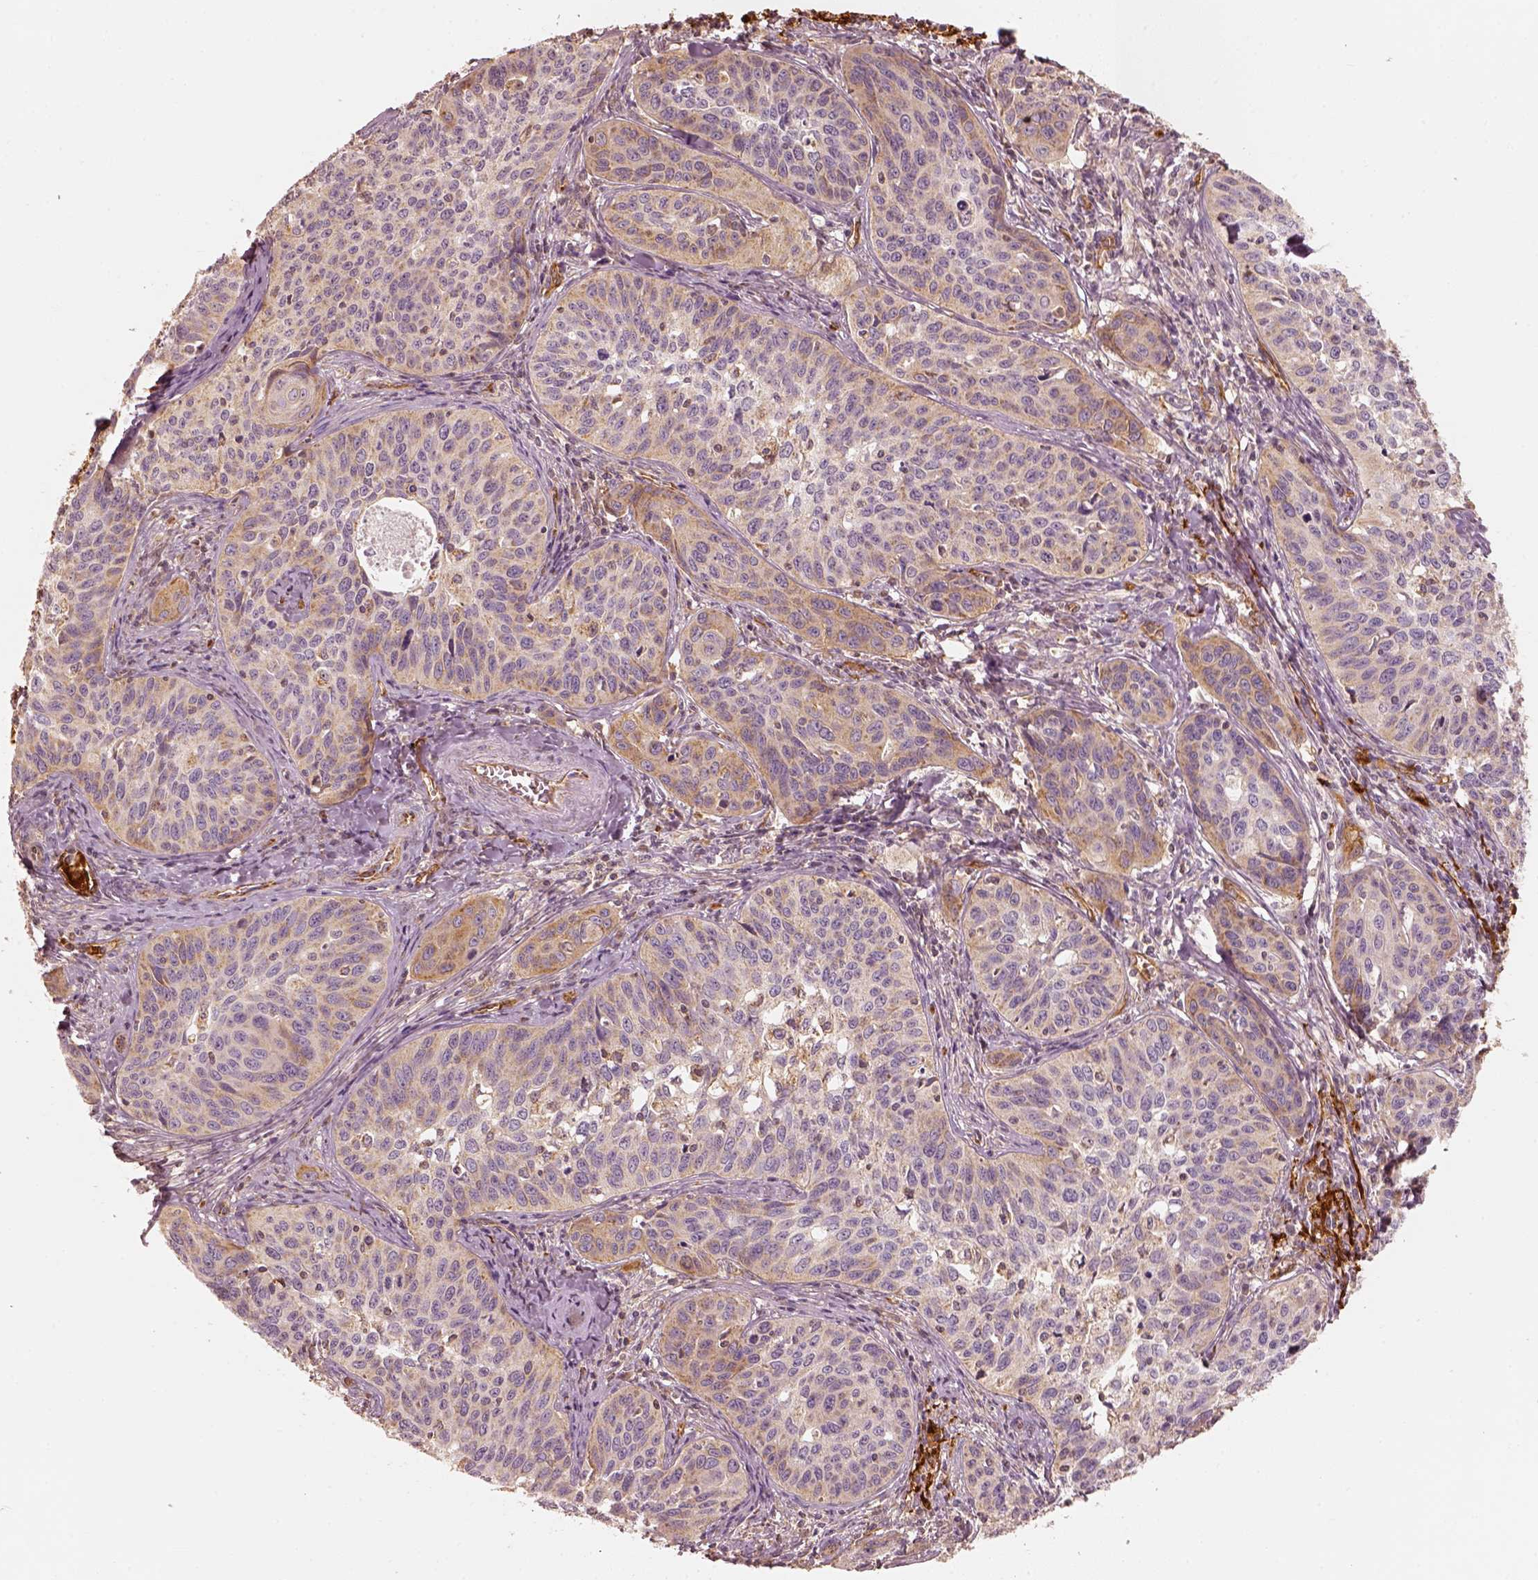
{"staining": {"intensity": "moderate", "quantity": "<25%", "location": "cytoplasmic/membranous"}, "tissue": "cervical cancer", "cell_type": "Tumor cells", "image_type": "cancer", "snomed": [{"axis": "morphology", "description": "Squamous cell carcinoma, NOS"}, {"axis": "topography", "description": "Cervix"}], "caption": "DAB (3,3'-diaminobenzidine) immunohistochemical staining of cervical cancer (squamous cell carcinoma) shows moderate cytoplasmic/membranous protein staining in about <25% of tumor cells.", "gene": "FSCN1", "patient": {"sex": "female", "age": 31}}